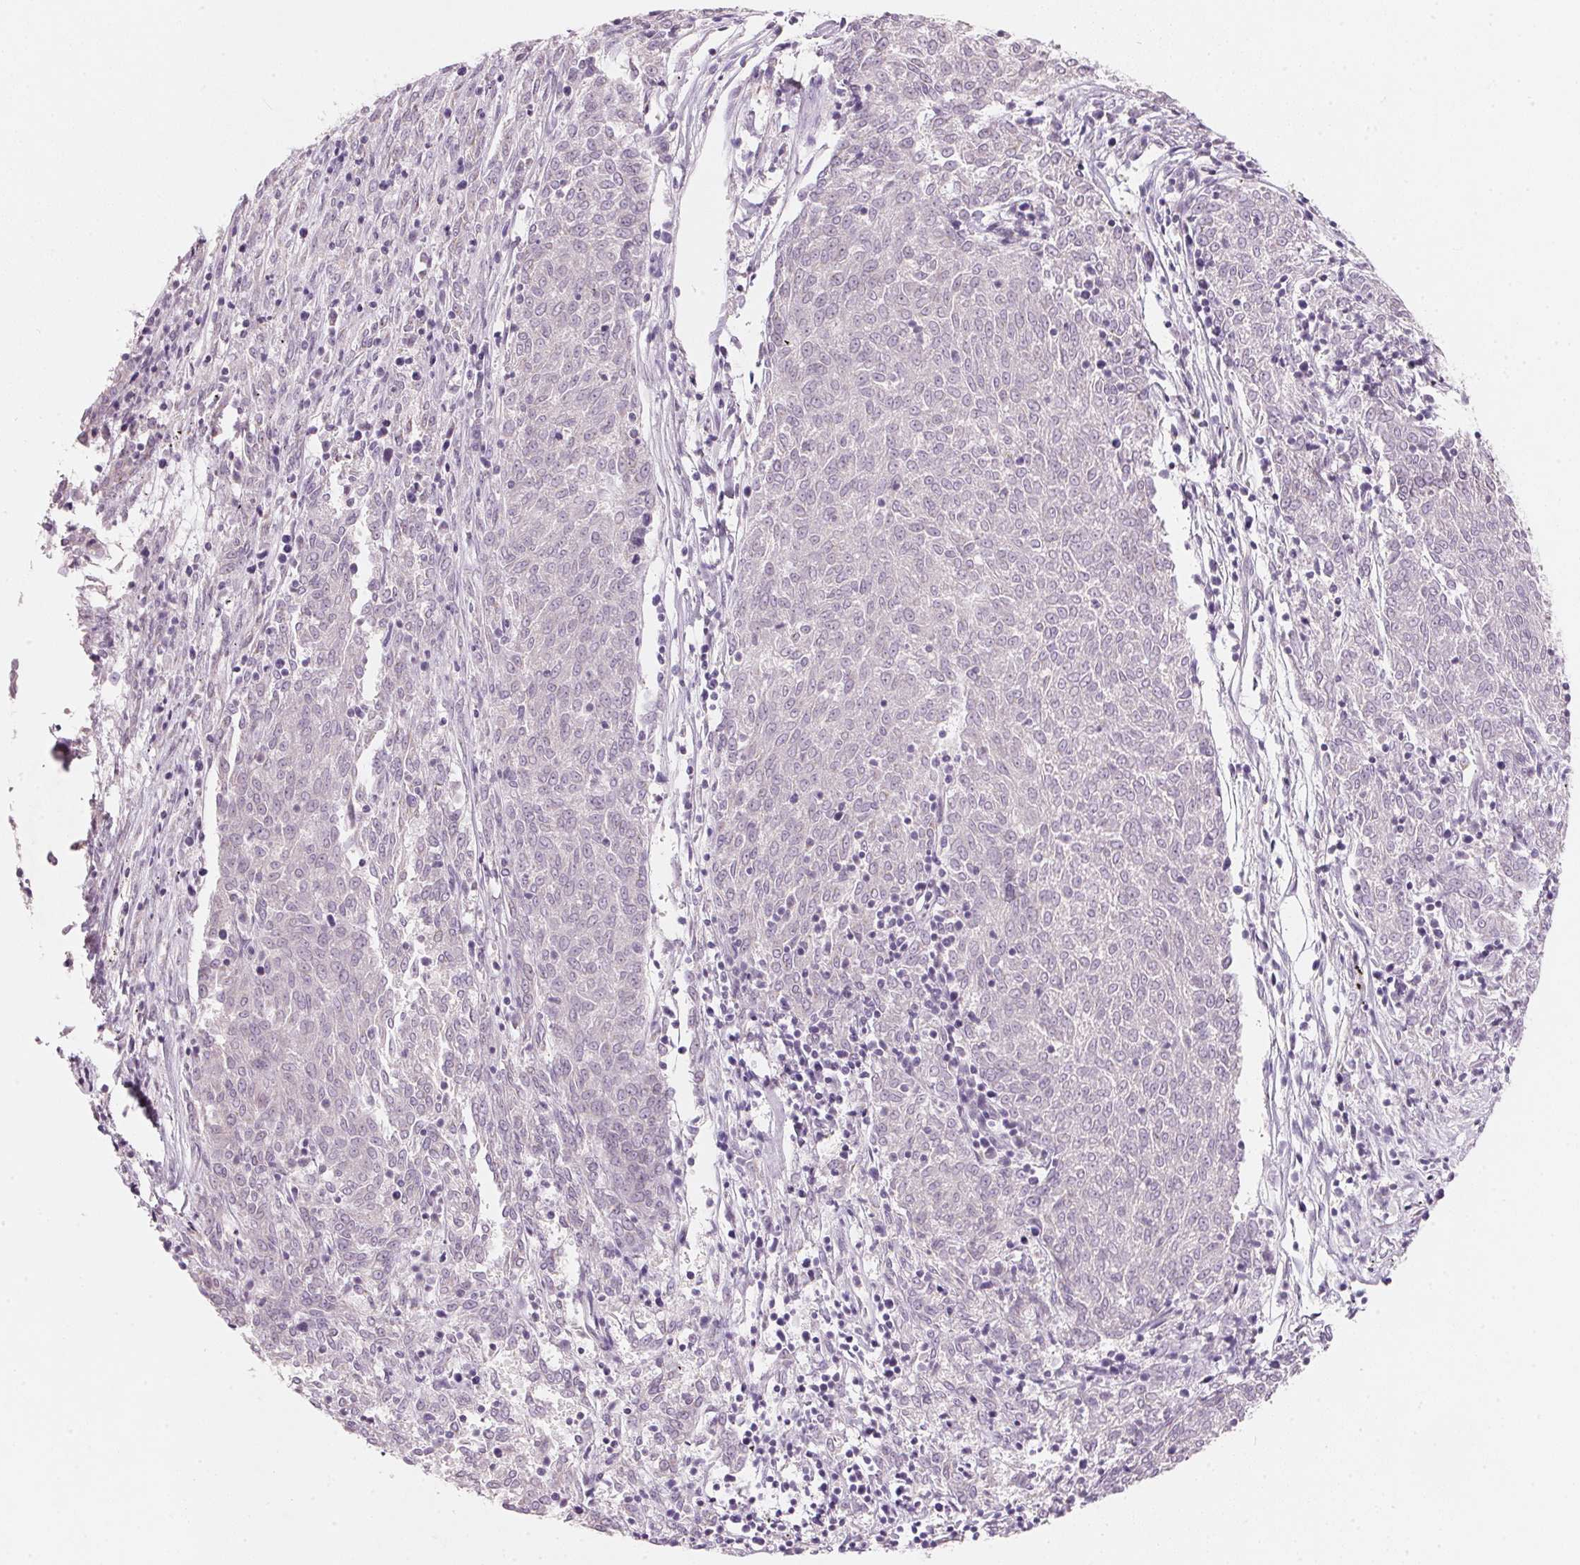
{"staining": {"intensity": "negative", "quantity": "none", "location": "none"}, "tissue": "melanoma", "cell_type": "Tumor cells", "image_type": "cancer", "snomed": [{"axis": "morphology", "description": "Malignant melanoma, NOS"}, {"axis": "topography", "description": "Skin"}], "caption": "IHC of human malignant melanoma exhibits no staining in tumor cells.", "gene": "DRAM2", "patient": {"sex": "female", "age": 72}}